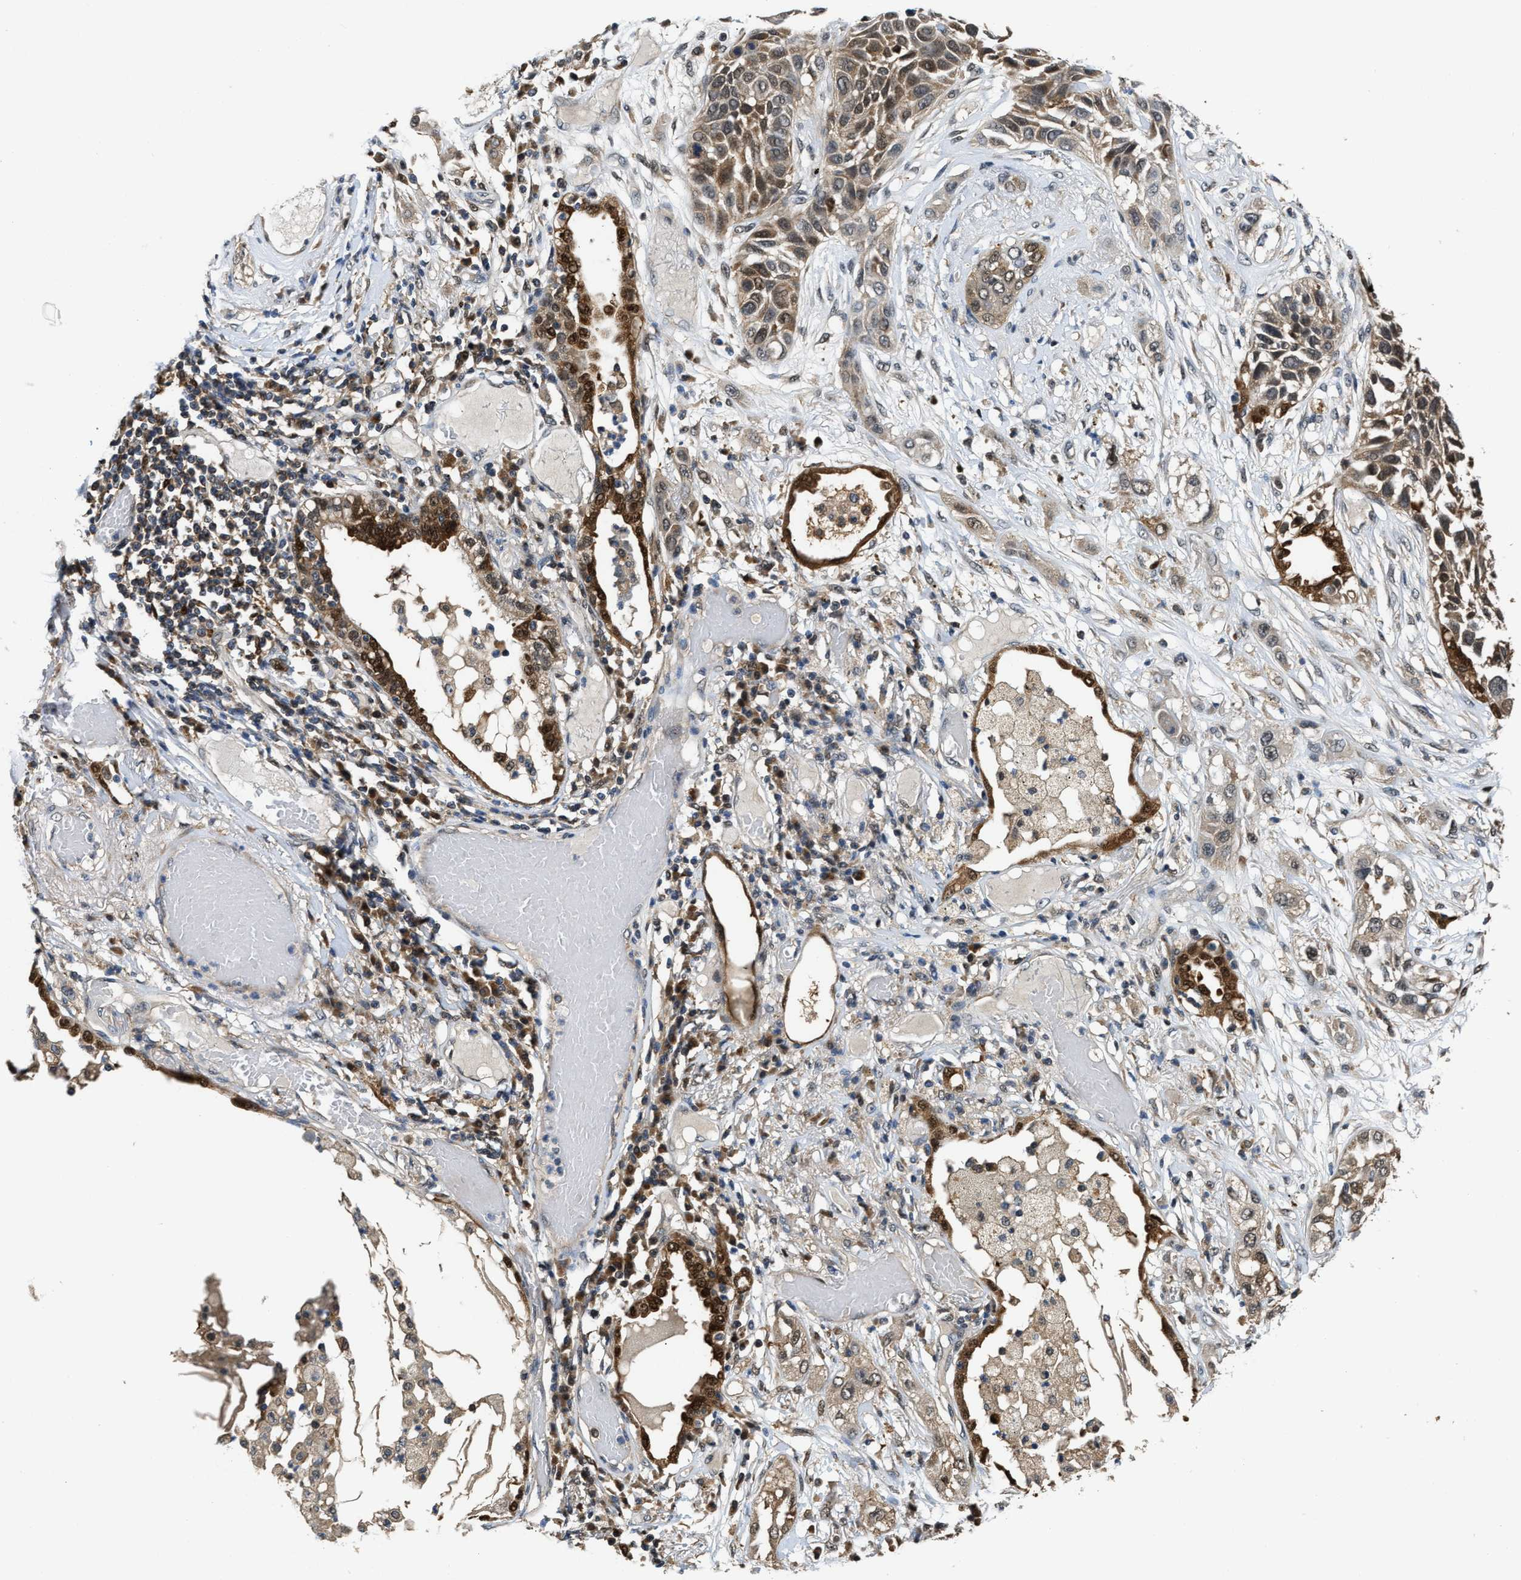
{"staining": {"intensity": "moderate", "quantity": ">75%", "location": "cytoplasmic/membranous,nuclear"}, "tissue": "lung cancer", "cell_type": "Tumor cells", "image_type": "cancer", "snomed": [{"axis": "morphology", "description": "Squamous cell carcinoma, NOS"}, {"axis": "topography", "description": "Lung"}], "caption": "A micrograph of lung squamous cell carcinoma stained for a protein displays moderate cytoplasmic/membranous and nuclear brown staining in tumor cells.", "gene": "PPA1", "patient": {"sex": "male", "age": 71}}